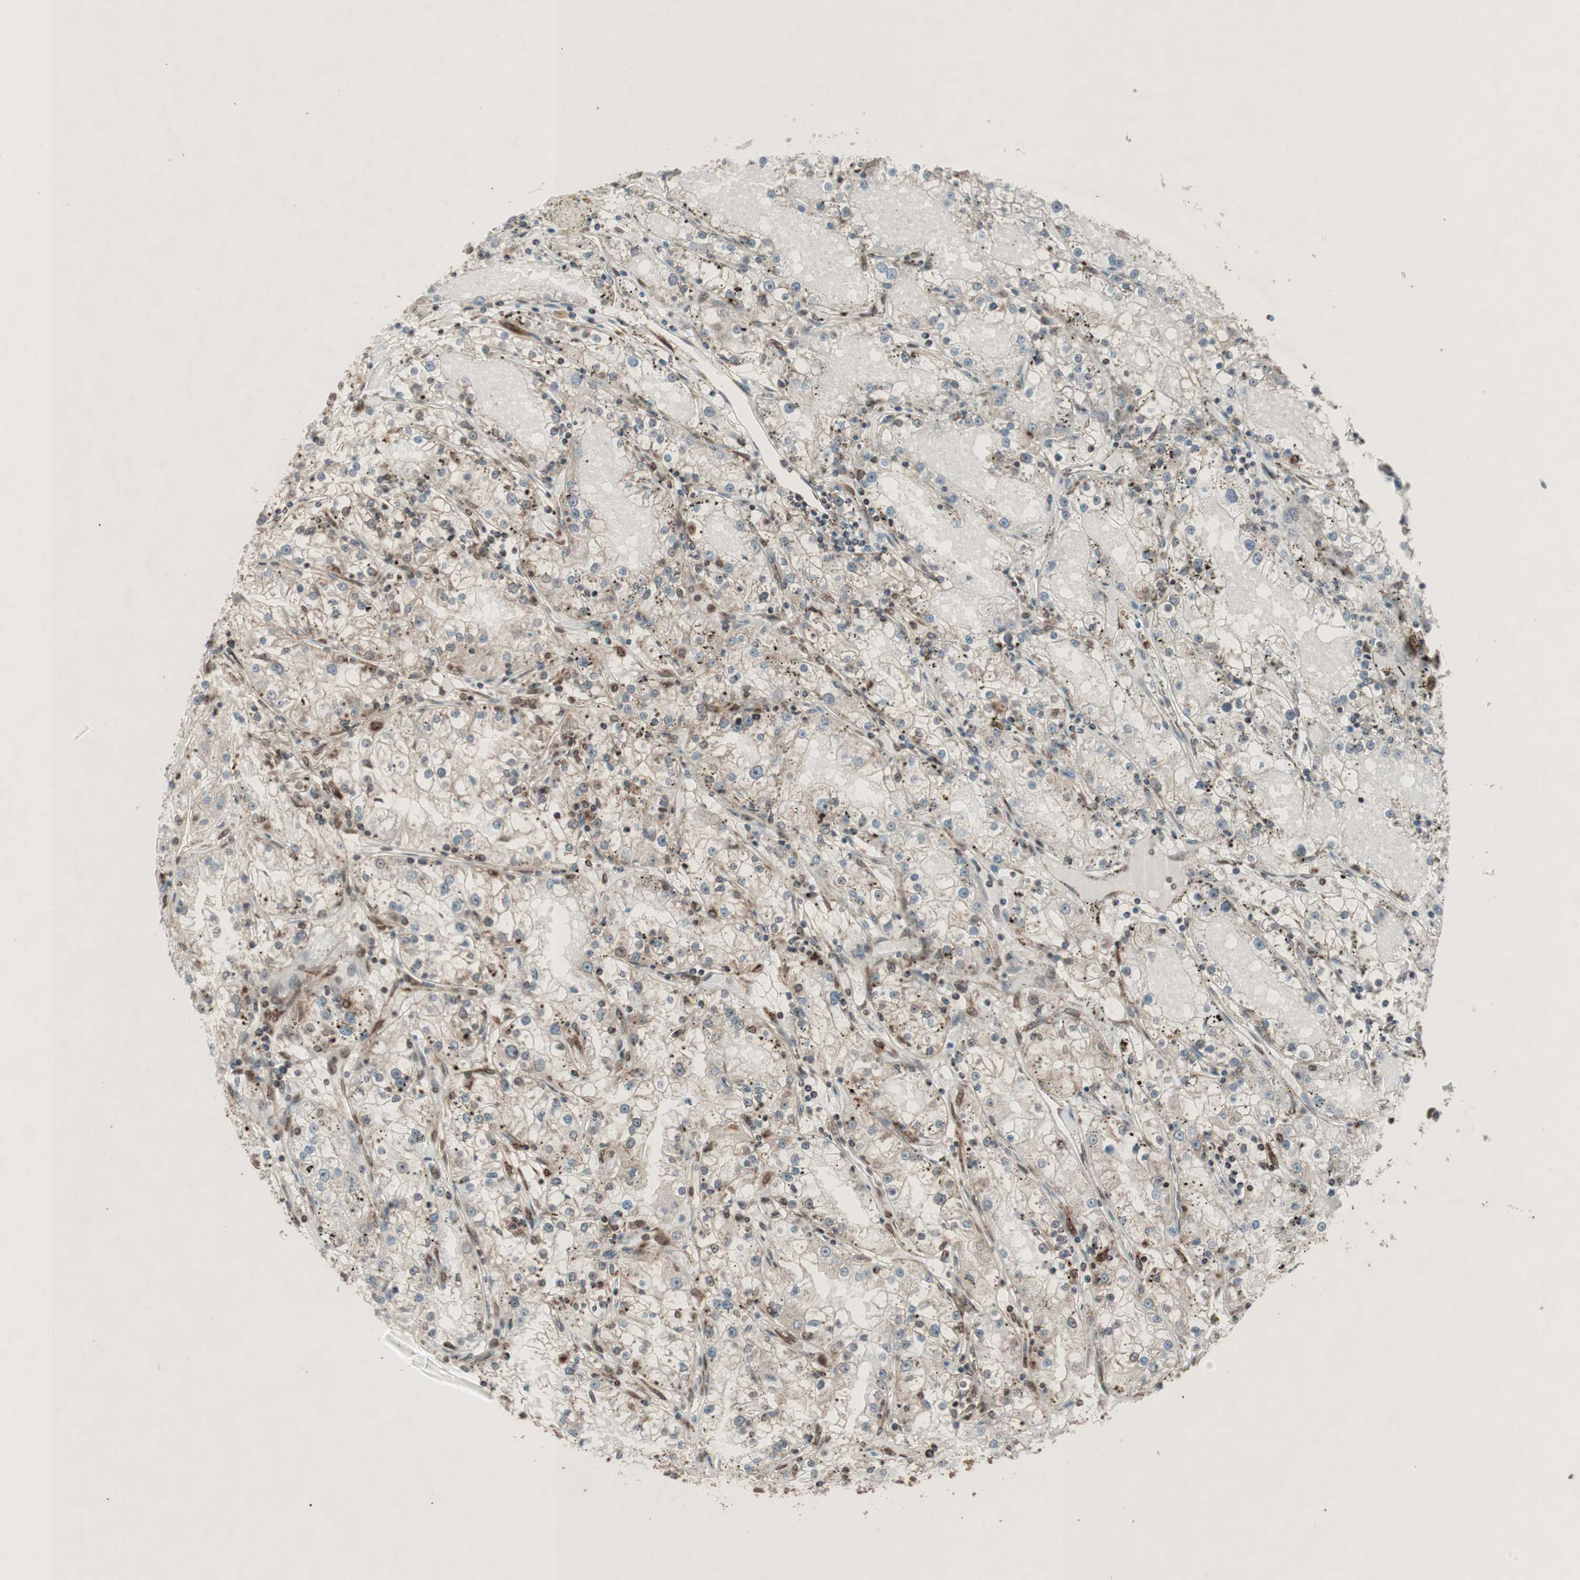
{"staining": {"intensity": "weak", "quantity": "25%-75%", "location": "cytoplasmic/membranous"}, "tissue": "renal cancer", "cell_type": "Tumor cells", "image_type": "cancer", "snomed": [{"axis": "morphology", "description": "Adenocarcinoma, NOS"}, {"axis": "topography", "description": "Kidney"}], "caption": "Immunohistochemistry staining of renal cancer (adenocarcinoma), which displays low levels of weak cytoplasmic/membranous staining in about 25%-75% of tumor cells indicating weak cytoplasmic/membranous protein positivity. The staining was performed using DAB (brown) for protein detection and nuclei were counterstained in hematoxylin (blue).", "gene": "NUP62", "patient": {"sex": "male", "age": 56}}